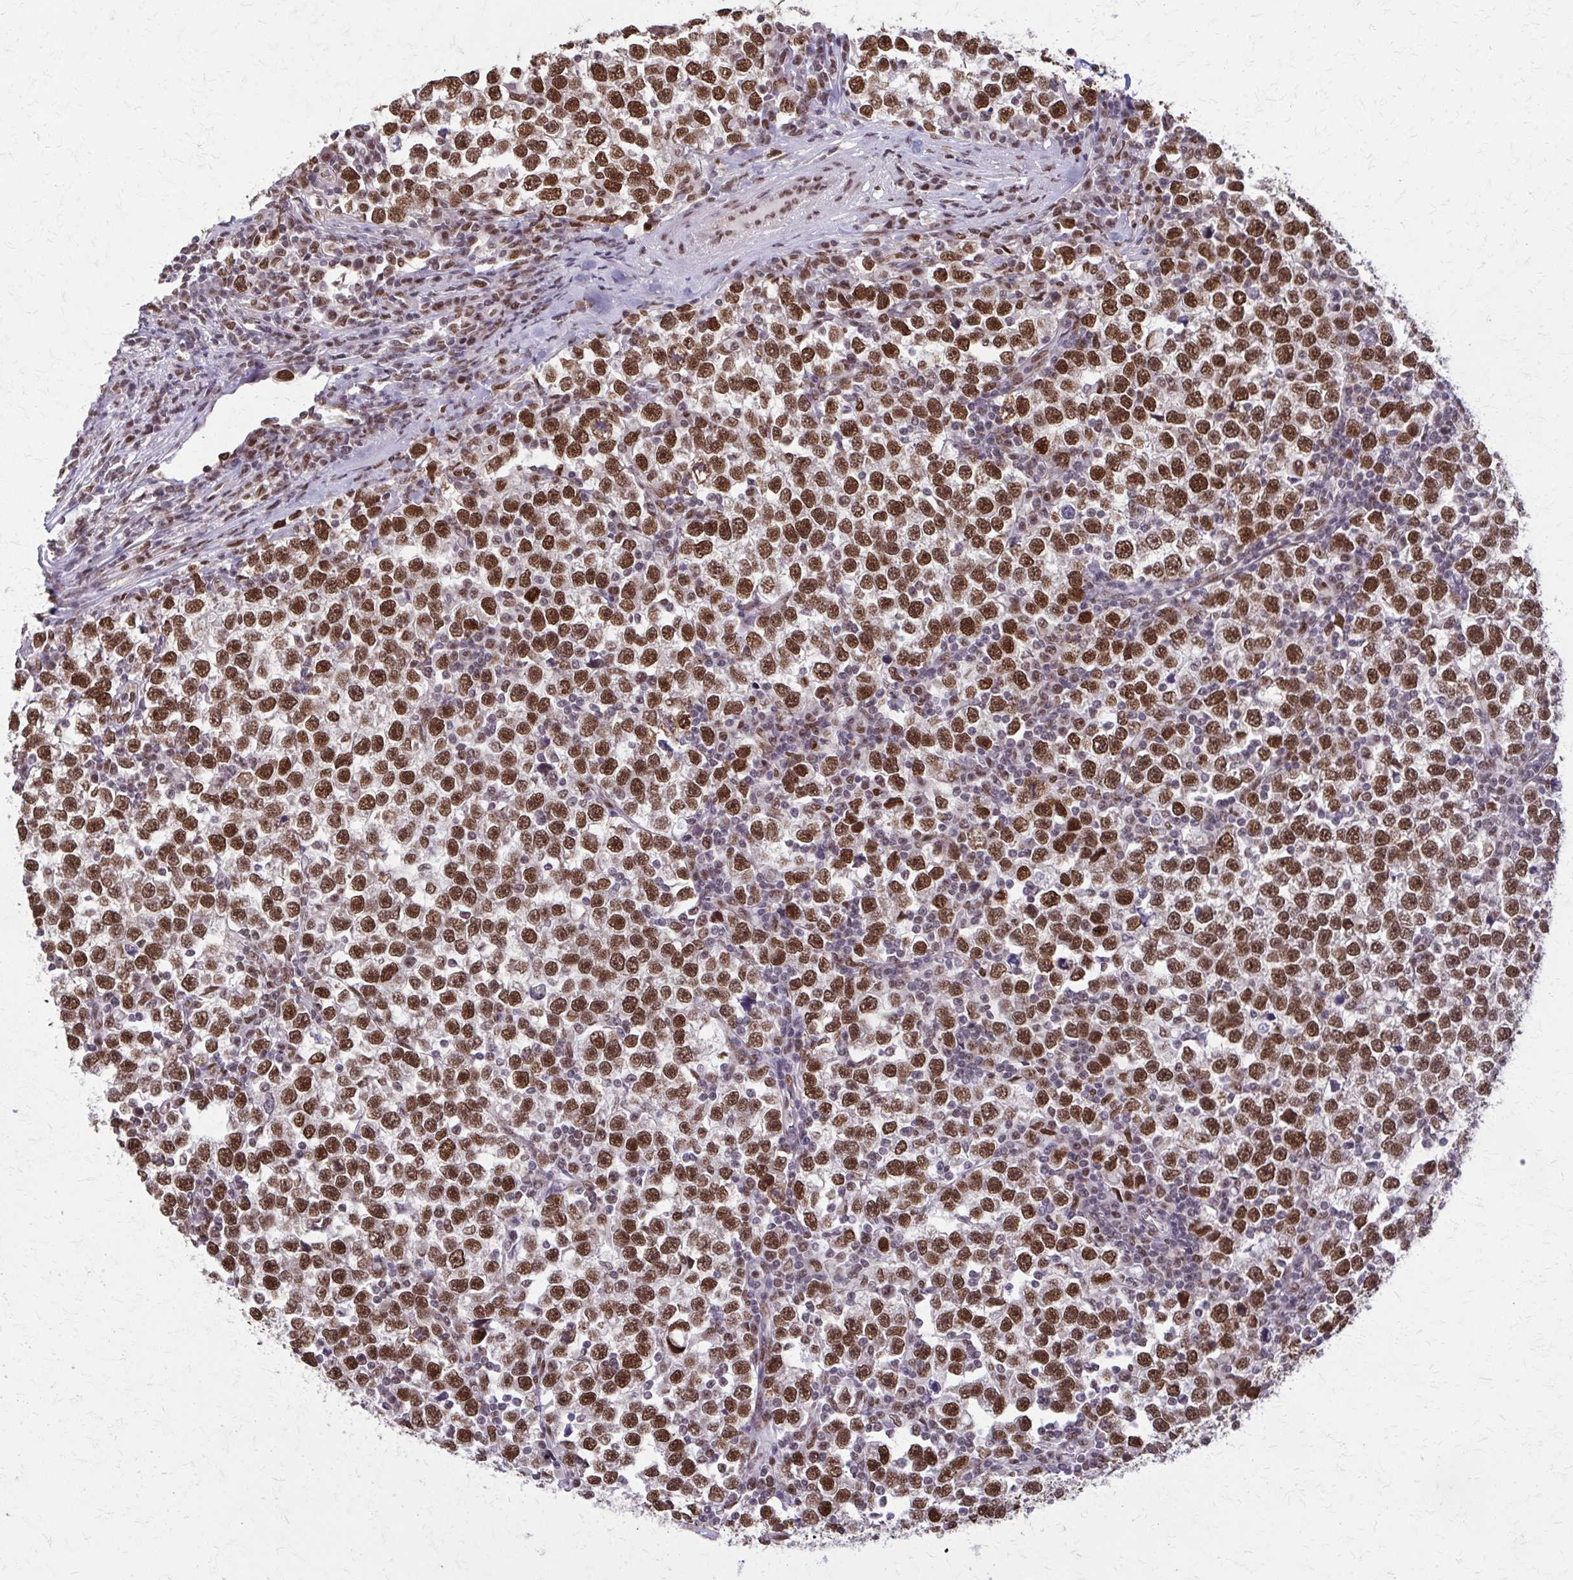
{"staining": {"intensity": "strong", "quantity": ">75%", "location": "nuclear"}, "tissue": "testis cancer", "cell_type": "Tumor cells", "image_type": "cancer", "snomed": [{"axis": "morphology", "description": "Seminoma, NOS"}, {"axis": "topography", "description": "Testis"}], "caption": "A histopathology image of human seminoma (testis) stained for a protein shows strong nuclear brown staining in tumor cells.", "gene": "TTF1", "patient": {"sex": "male", "age": 43}}